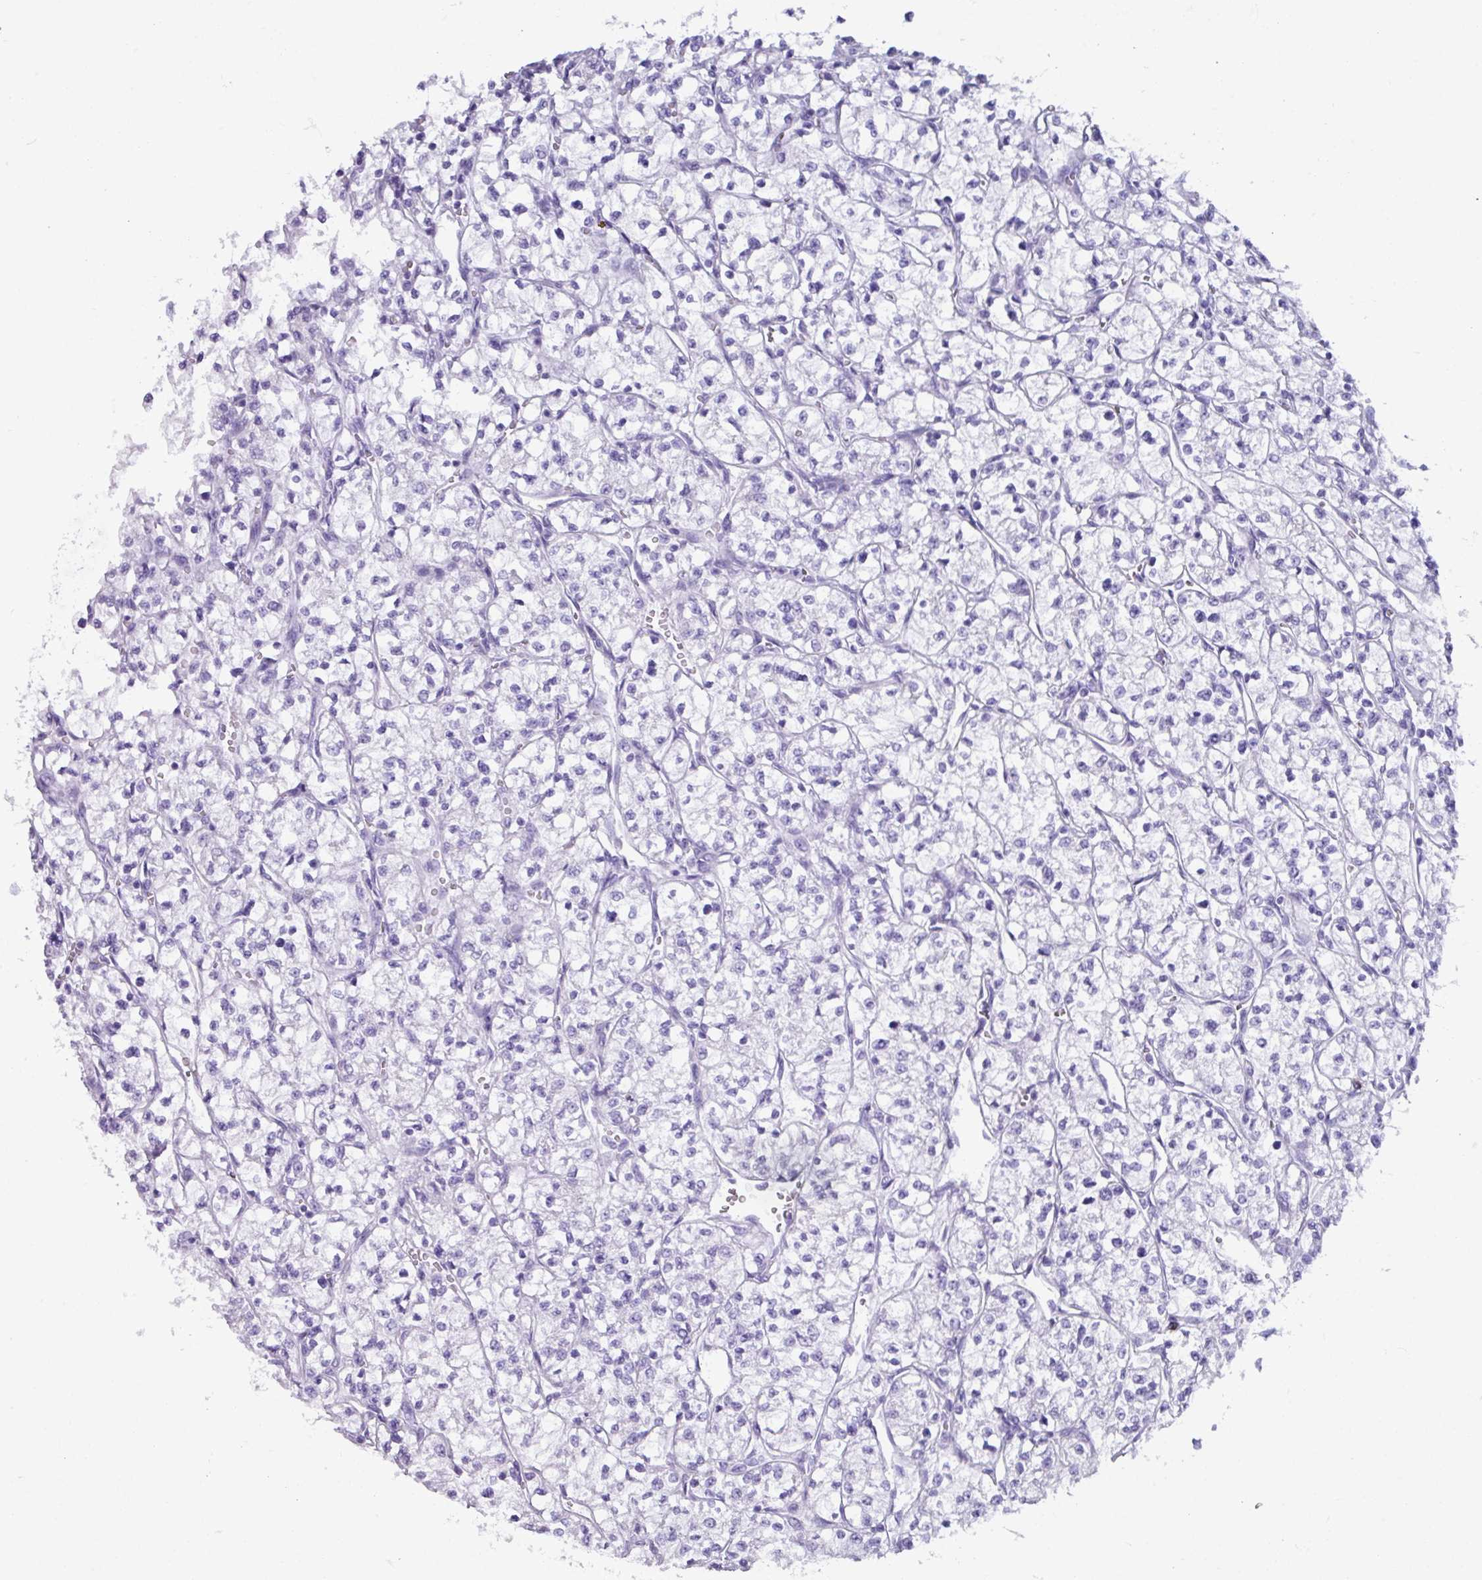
{"staining": {"intensity": "negative", "quantity": "none", "location": "none"}, "tissue": "renal cancer", "cell_type": "Tumor cells", "image_type": "cancer", "snomed": [{"axis": "morphology", "description": "Adenocarcinoma, NOS"}, {"axis": "topography", "description": "Kidney"}], "caption": "An immunohistochemistry (IHC) photomicrograph of adenocarcinoma (renal) is shown. There is no staining in tumor cells of adenocarcinoma (renal).", "gene": "ZNF524", "patient": {"sex": "female", "age": 64}}